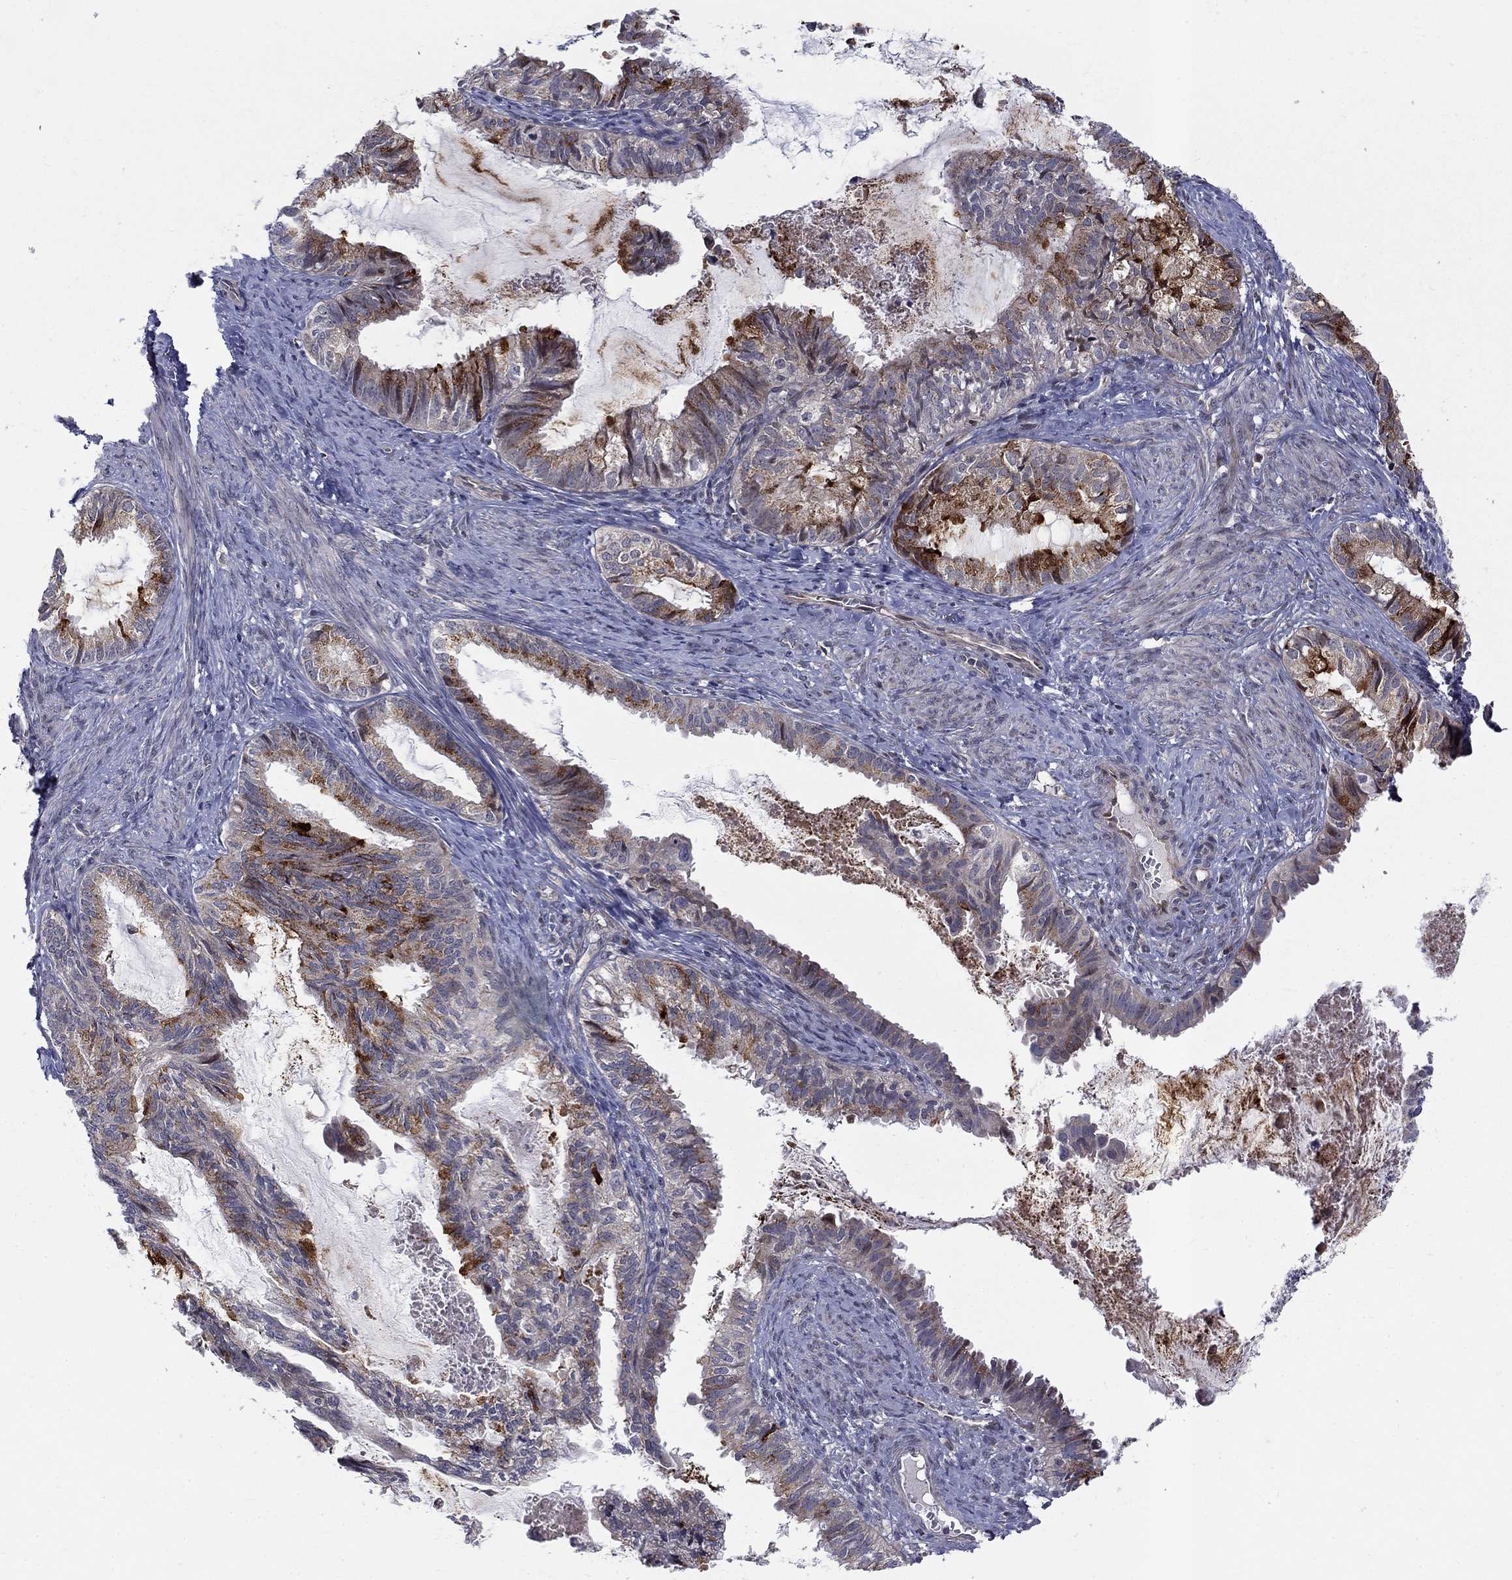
{"staining": {"intensity": "strong", "quantity": "<25%", "location": "cytoplasmic/membranous"}, "tissue": "endometrial cancer", "cell_type": "Tumor cells", "image_type": "cancer", "snomed": [{"axis": "morphology", "description": "Adenocarcinoma, NOS"}, {"axis": "topography", "description": "Endometrium"}], "caption": "The immunohistochemical stain highlights strong cytoplasmic/membranous staining in tumor cells of endometrial cancer (adenocarcinoma) tissue. (DAB (3,3'-diaminobenzidine) IHC, brown staining for protein, blue staining for nuclei).", "gene": "WDR19", "patient": {"sex": "female", "age": 86}}